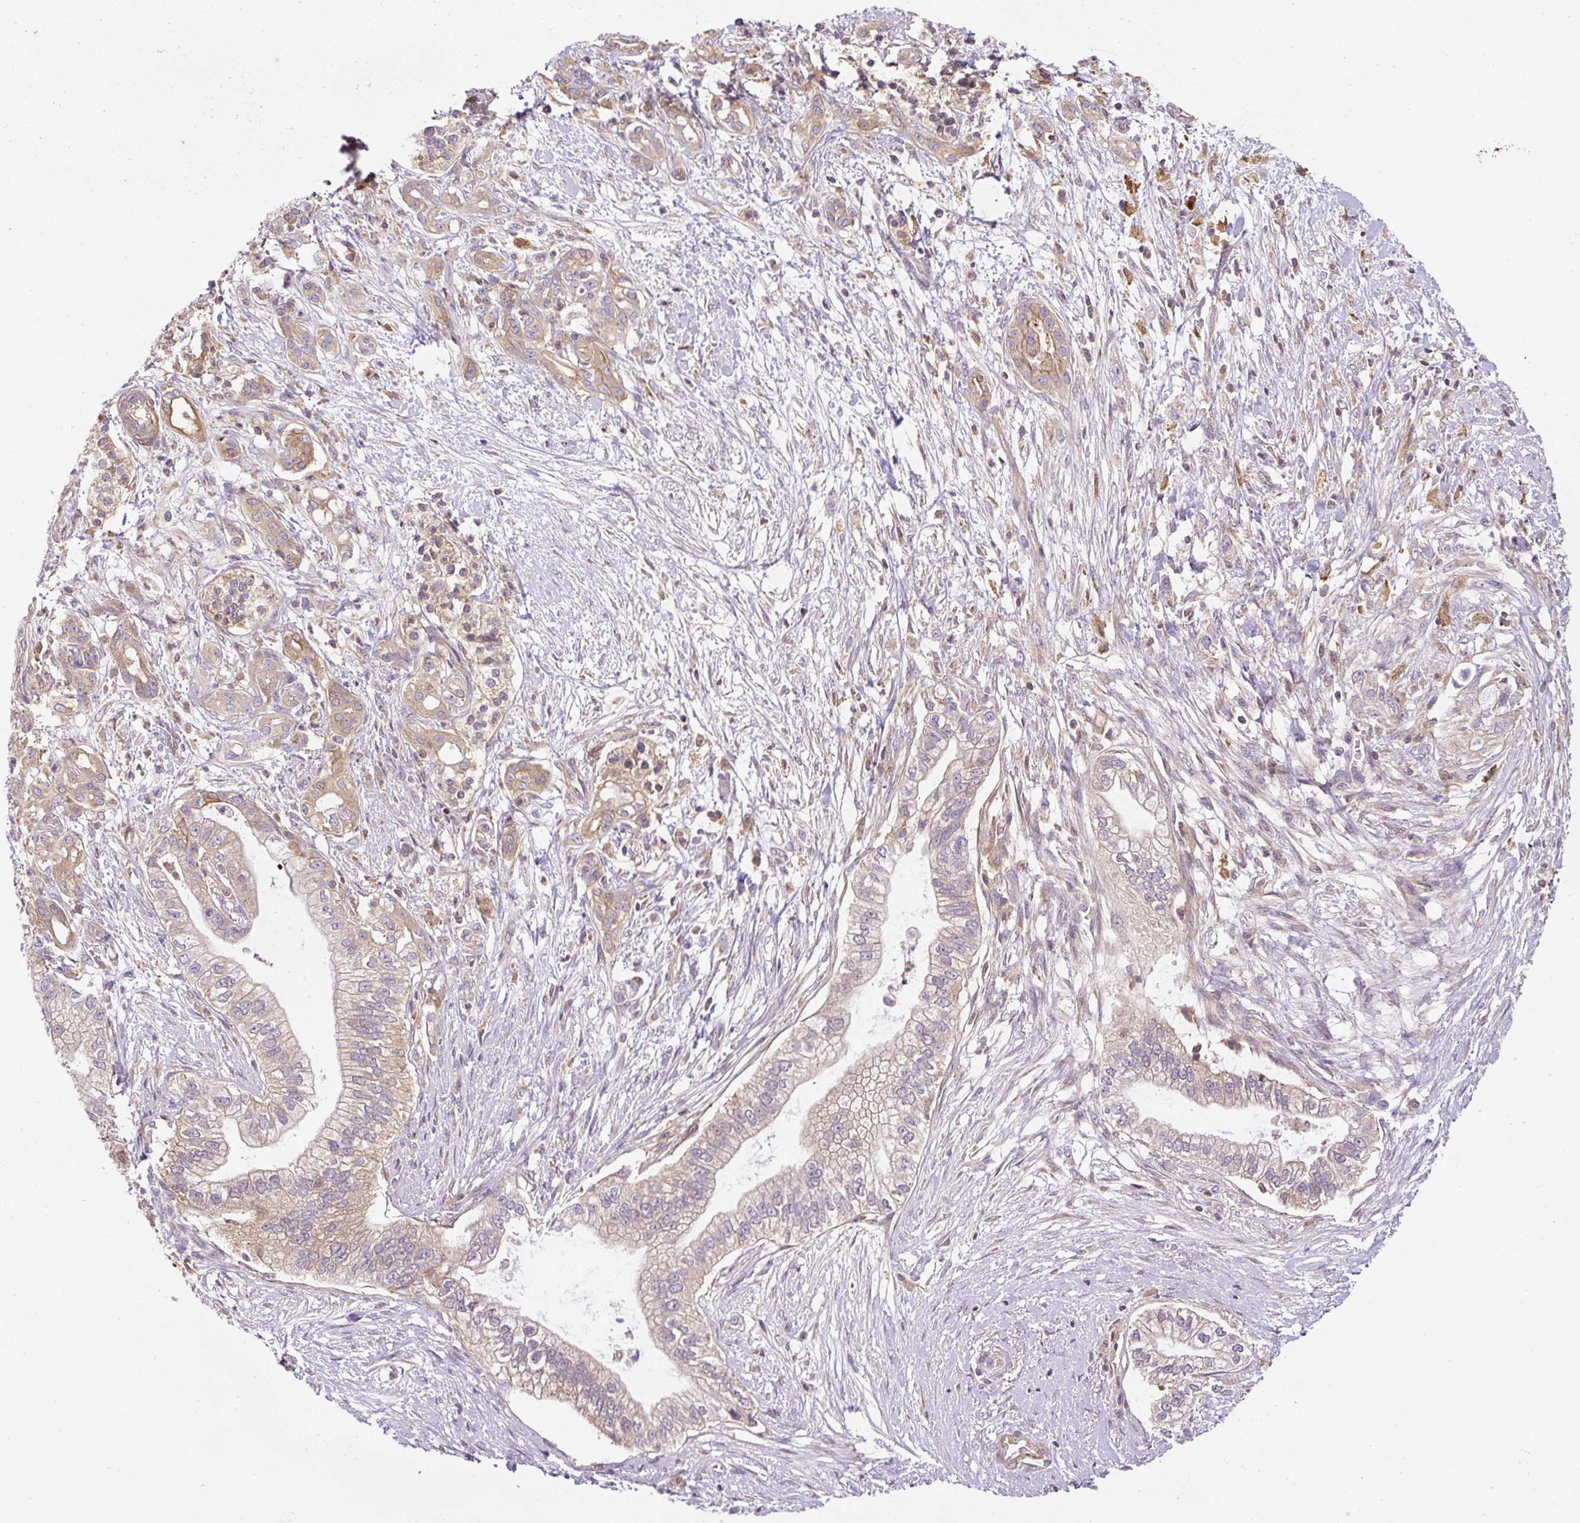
{"staining": {"intensity": "weak", "quantity": ">75%", "location": "cytoplasmic/membranous"}, "tissue": "pancreatic cancer", "cell_type": "Tumor cells", "image_type": "cancer", "snomed": [{"axis": "morphology", "description": "Adenocarcinoma, NOS"}, {"axis": "topography", "description": "Pancreas"}], "caption": "Protein staining by immunohistochemistry (IHC) displays weak cytoplasmic/membranous positivity in about >75% of tumor cells in pancreatic cancer.", "gene": "CCDC28A", "patient": {"sex": "male", "age": 70}}